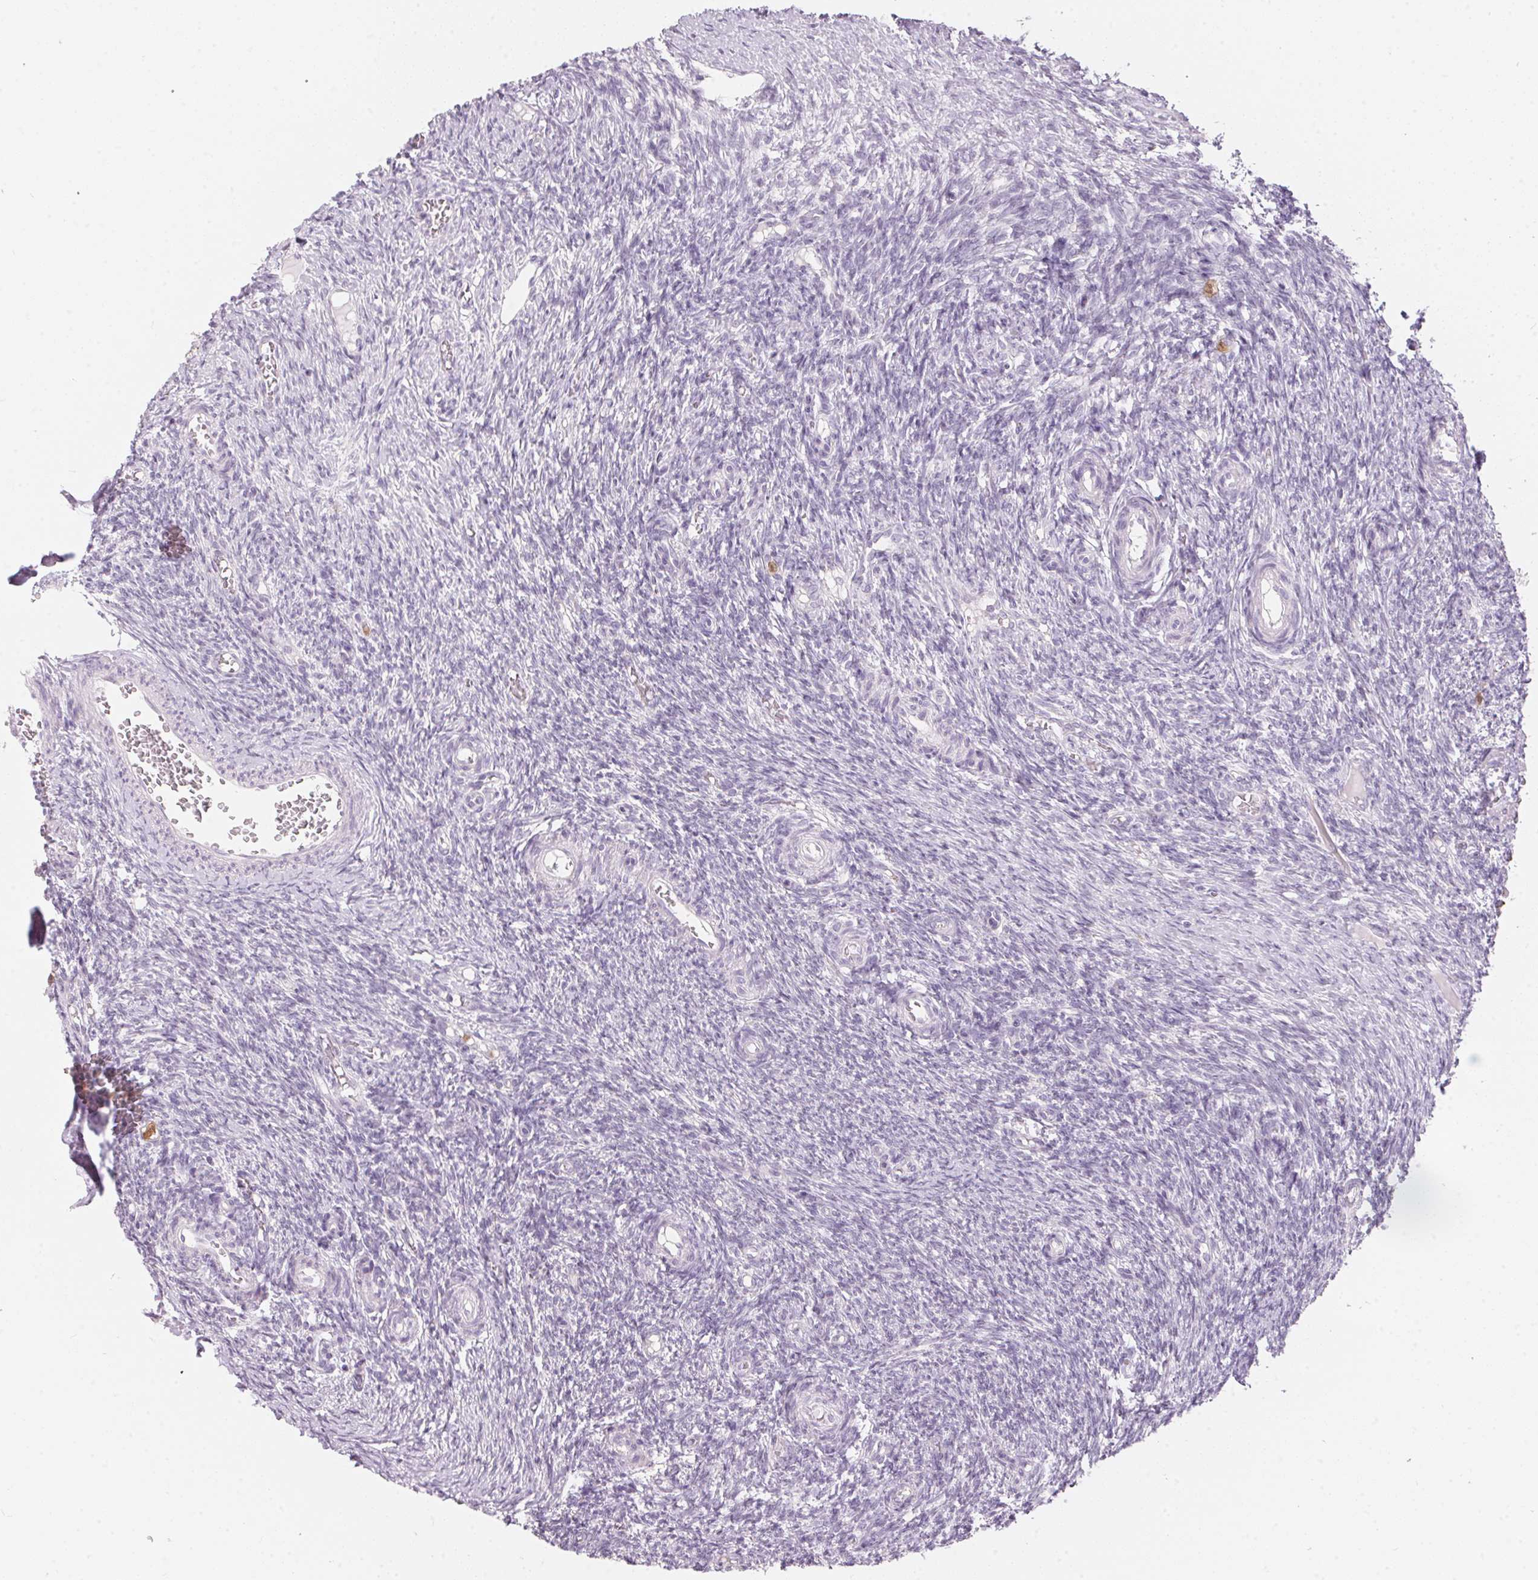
{"staining": {"intensity": "negative", "quantity": "none", "location": "none"}, "tissue": "ovary", "cell_type": "Ovarian stroma cells", "image_type": "normal", "snomed": [{"axis": "morphology", "description": "Normal tissue, NOS"}, {"axis": "topography", "description": "Ovary"}], "caption": "Image shows no significant protein staining in ovarian stroma cells of unremarkable ovary.", "gene": "SERPINB1", "patient": {"sex": "female", "age": 39}}